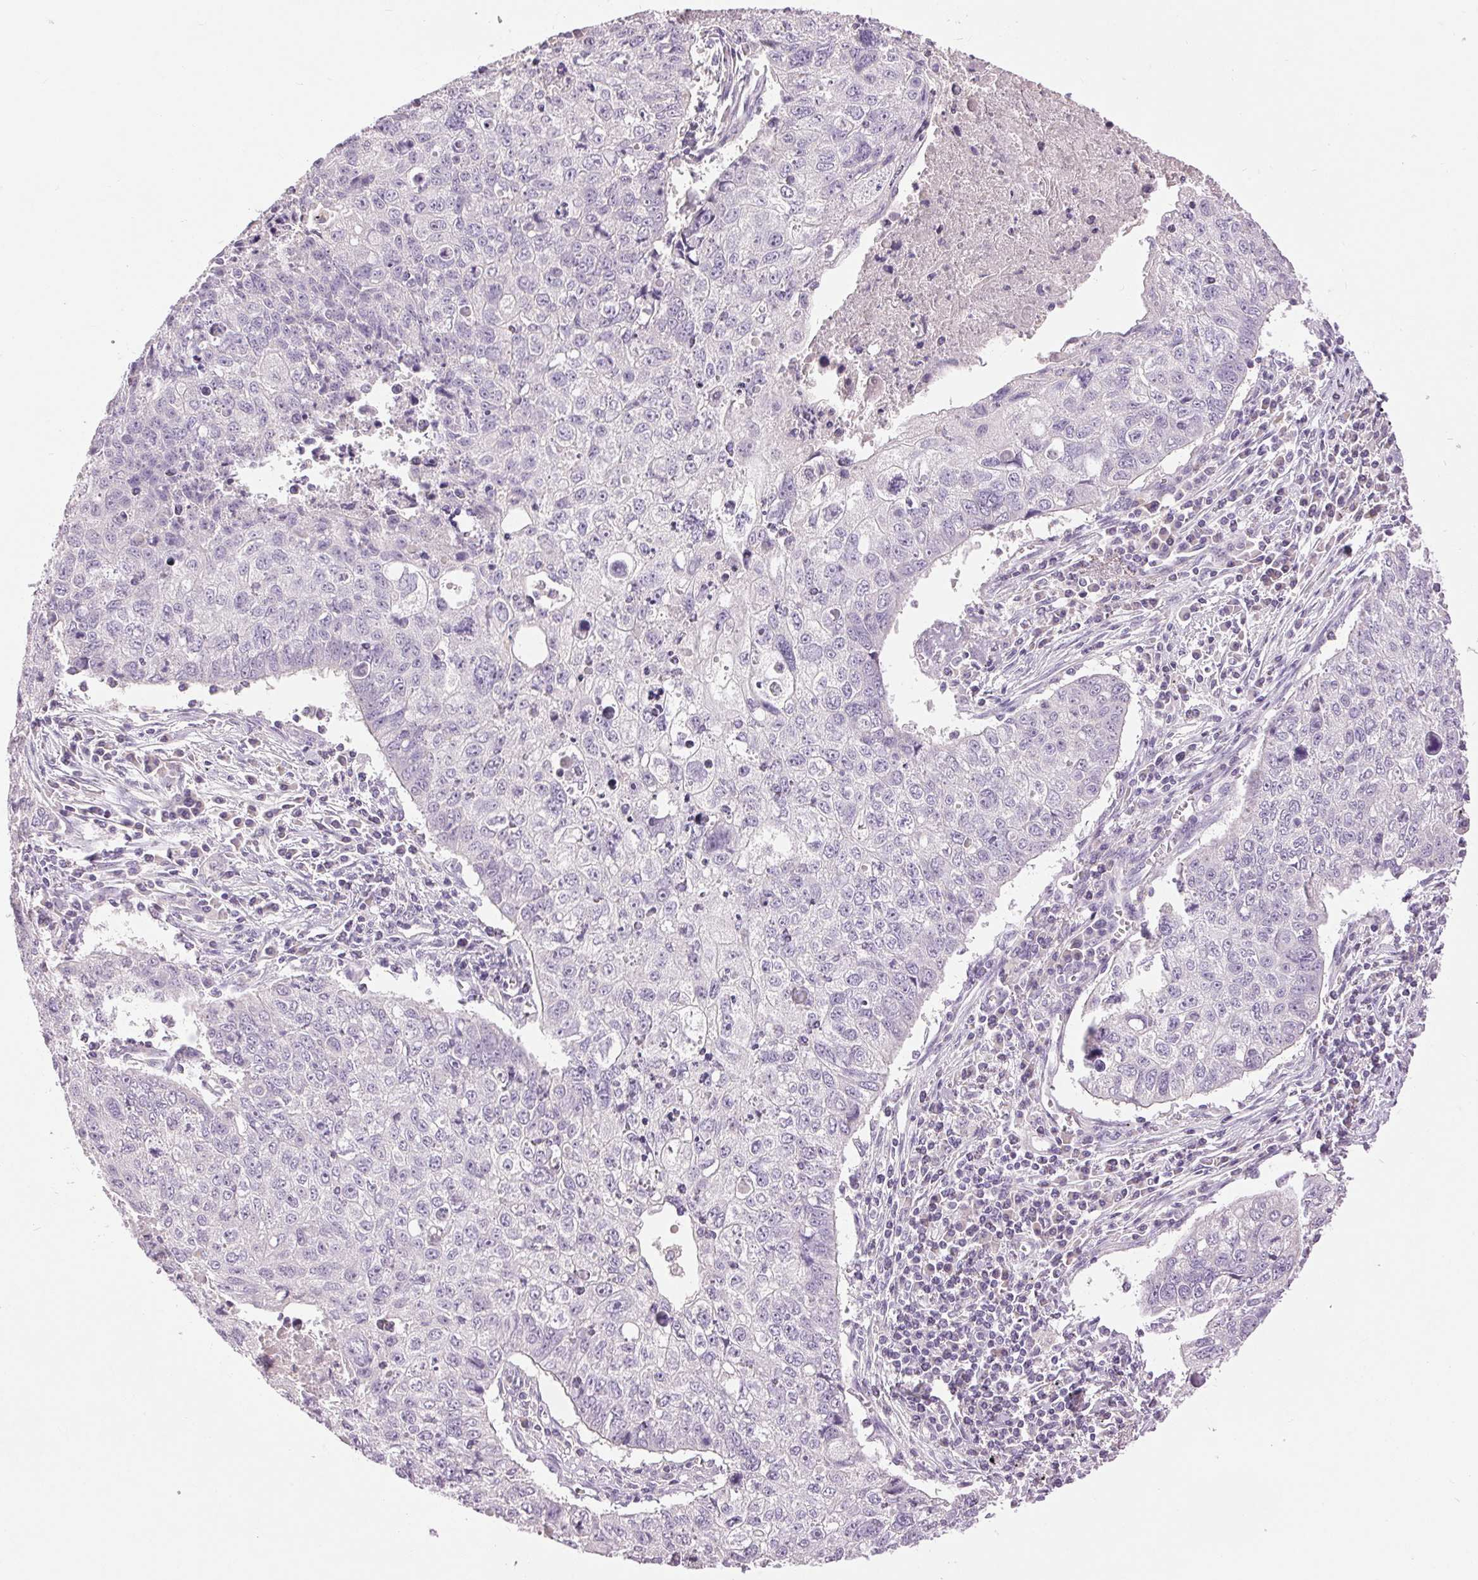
{"staining": {"intensity": "negative", "quantity": "none", "location": "none"}, "tissue": "lung cancer", "cell_type": "Tumor cells", "image_type": "cancer", "snomed": [{"axis": "morphology", "description": "Normal morphology"}, {"axis": "morphology", "description": "Aneuploidy"}, {"axis": "morphology", "description": "Squamous cell carcinoma, NOS"}, {"axis": "topography", "description": "Lymph node"}, {"axis": "topography", "description": "Lung"}], "caption": "Tumor cells are negative for brown protein staining in squamous cell carcinoma (lung).", "gene": "FXYD4", "patient": {"sex": "female", "age": 76}}